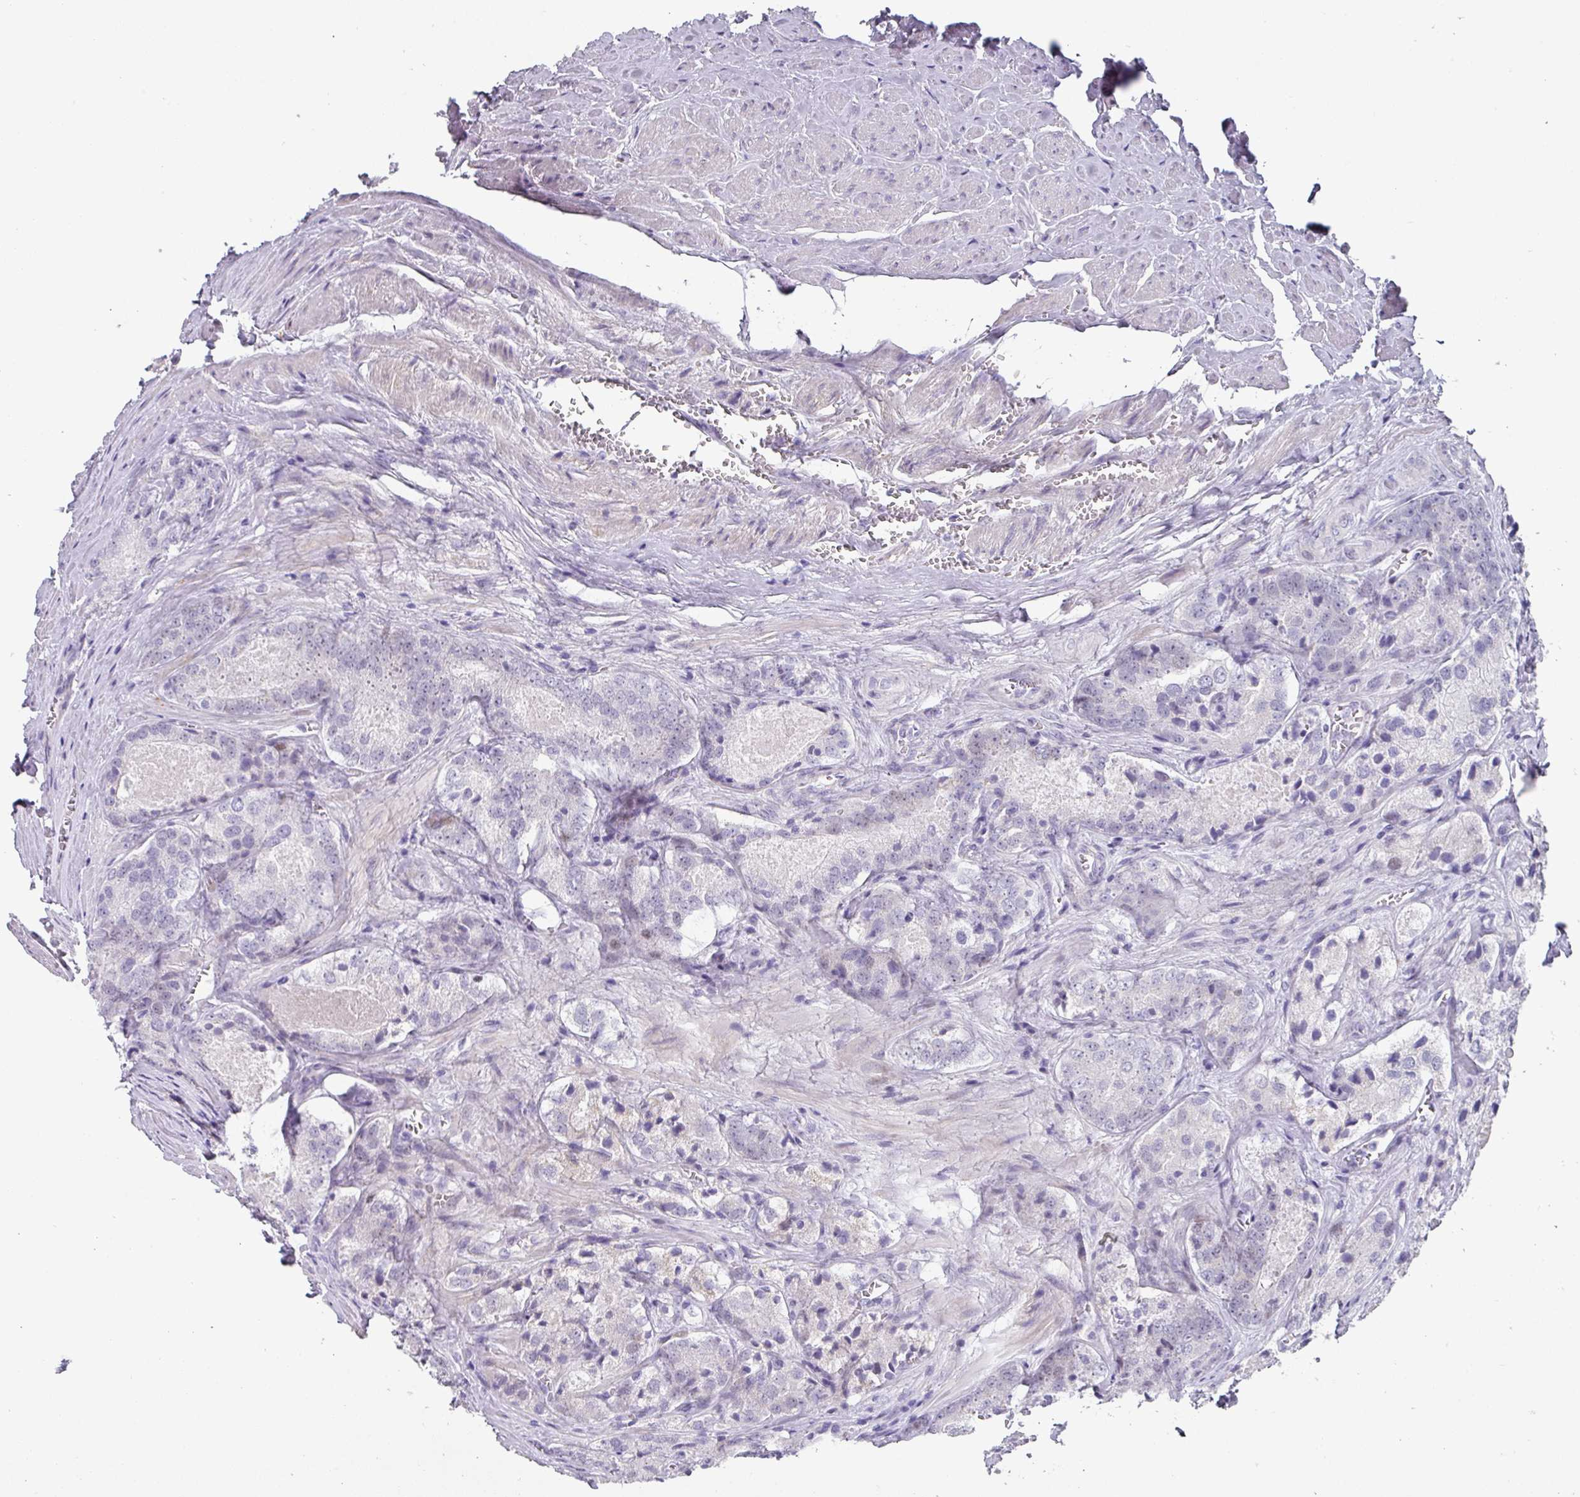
{"staining": {"intensity": "negative", "quantity": "none", "location": "none"}, "tissue": "prostate cancer", "cell_type": "Tumor cells", "image_type": "cancer", "snomed": [{"axis": "morphology", "description": "Adenocarcinoma, Low grade"}, {"axis": "topography", "description": "Prostate"}], "caption": "Immunohistochemical staining of human prostate cancer displays no significant staining in tumor cells. (Brightfield microscopy of DAB IHC at high magnification).", "gene": "ANKRD29", "patient": {"sex": "male", "age": 68}}